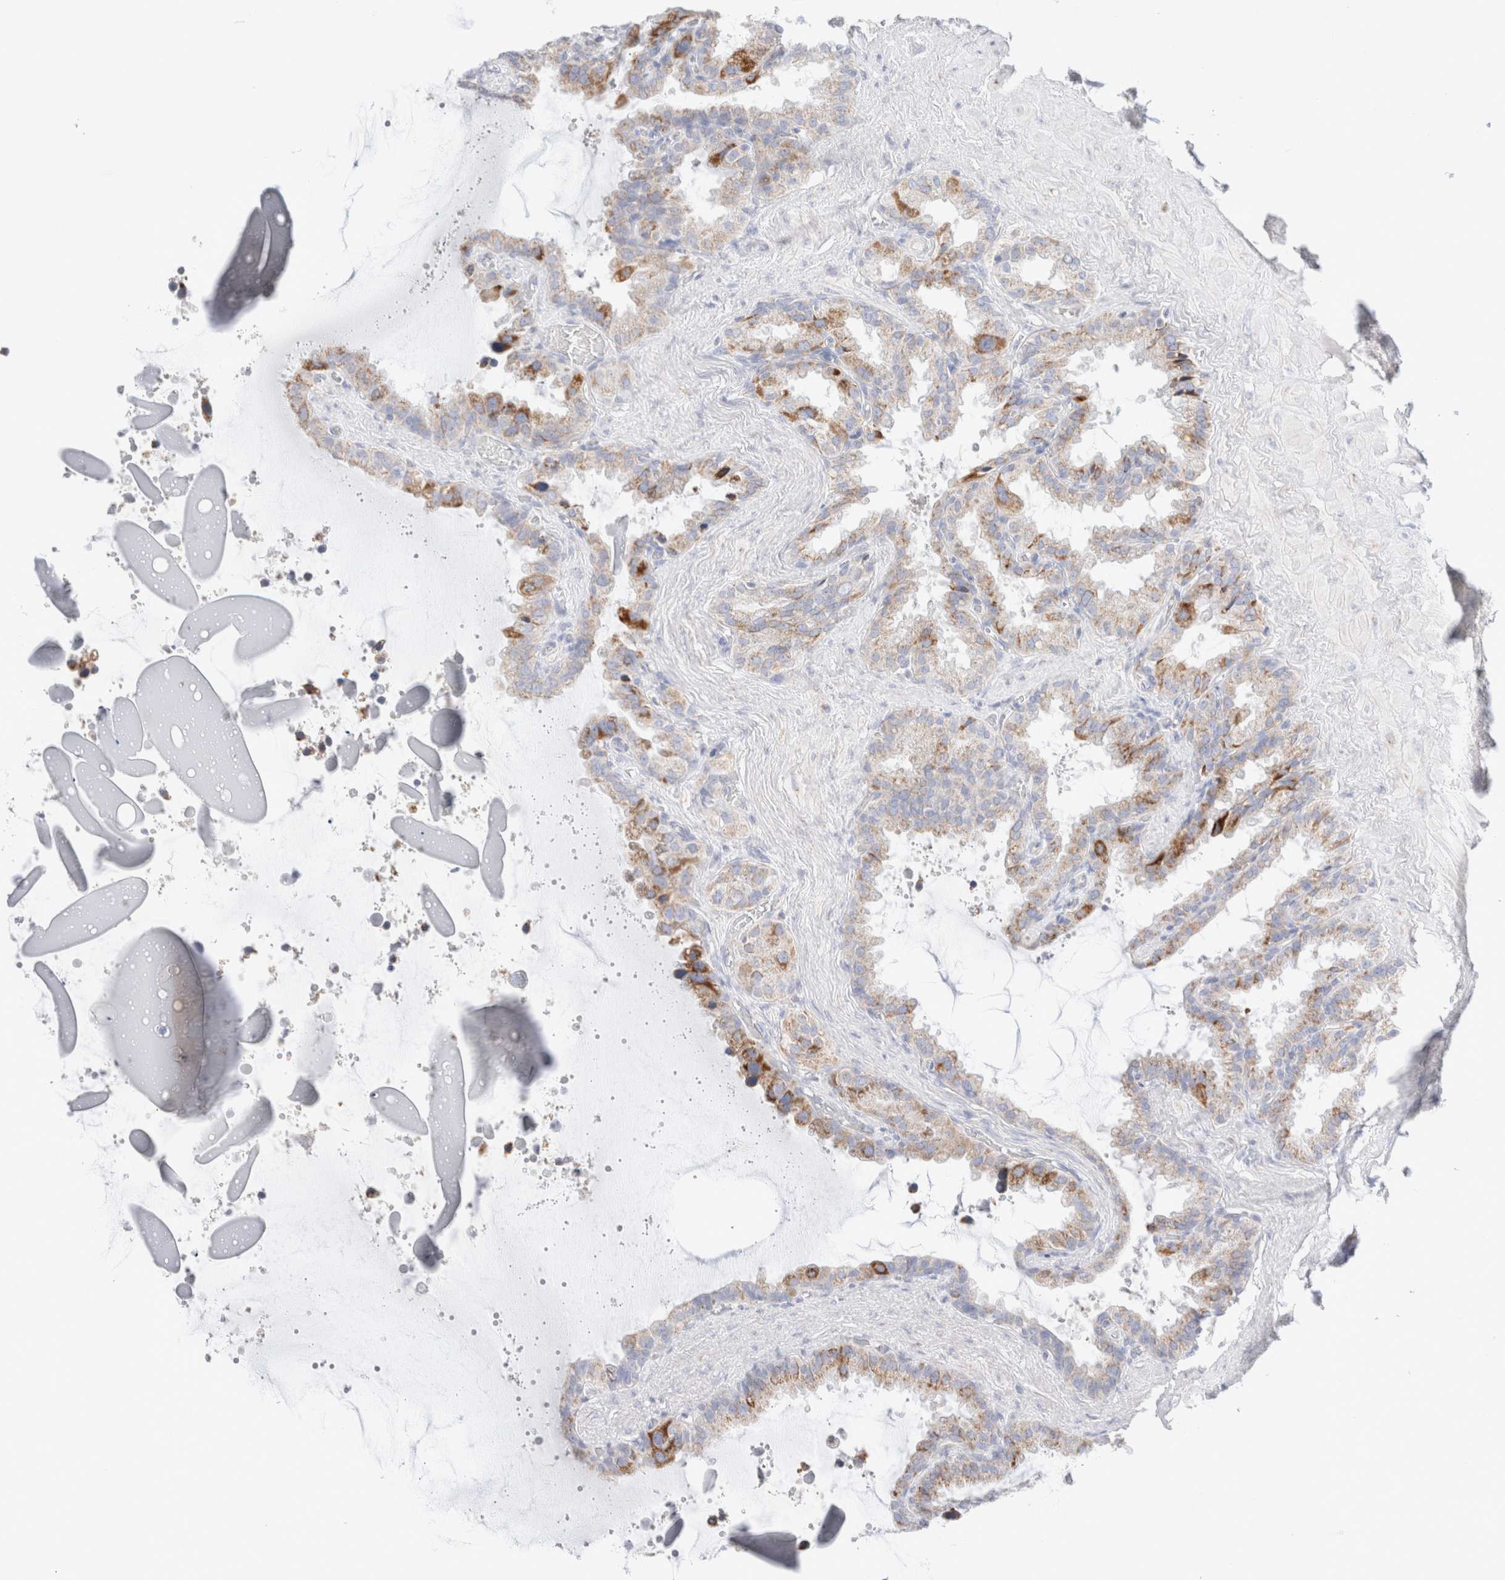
{"staining": {"intensity": "moderate", "quantity": "<25%", "location": "cytoplasmic/membranous"}, "tissue": "seminal vesicle", "cell_type": "Glandular cells", "image_type": "normal", "snomed": [{"axis": "morphology", "description": "Normal tissue, NOS"}, {"axis": "topography", "description": "Seminal veicle"}], "caption": "Benign seminal vesicle exhibits moderate cytoplasmic/membranous positivity in approximately <25% of glandular cells, visualized by immunohistochemistry. The staining is performed using DAB brown chromogen to label protein expression. The nuclei are counter-stained blue using hematoxylin.", "gene": "ATP6V1C1", "patient": {"sex": "male", "age": 46}}